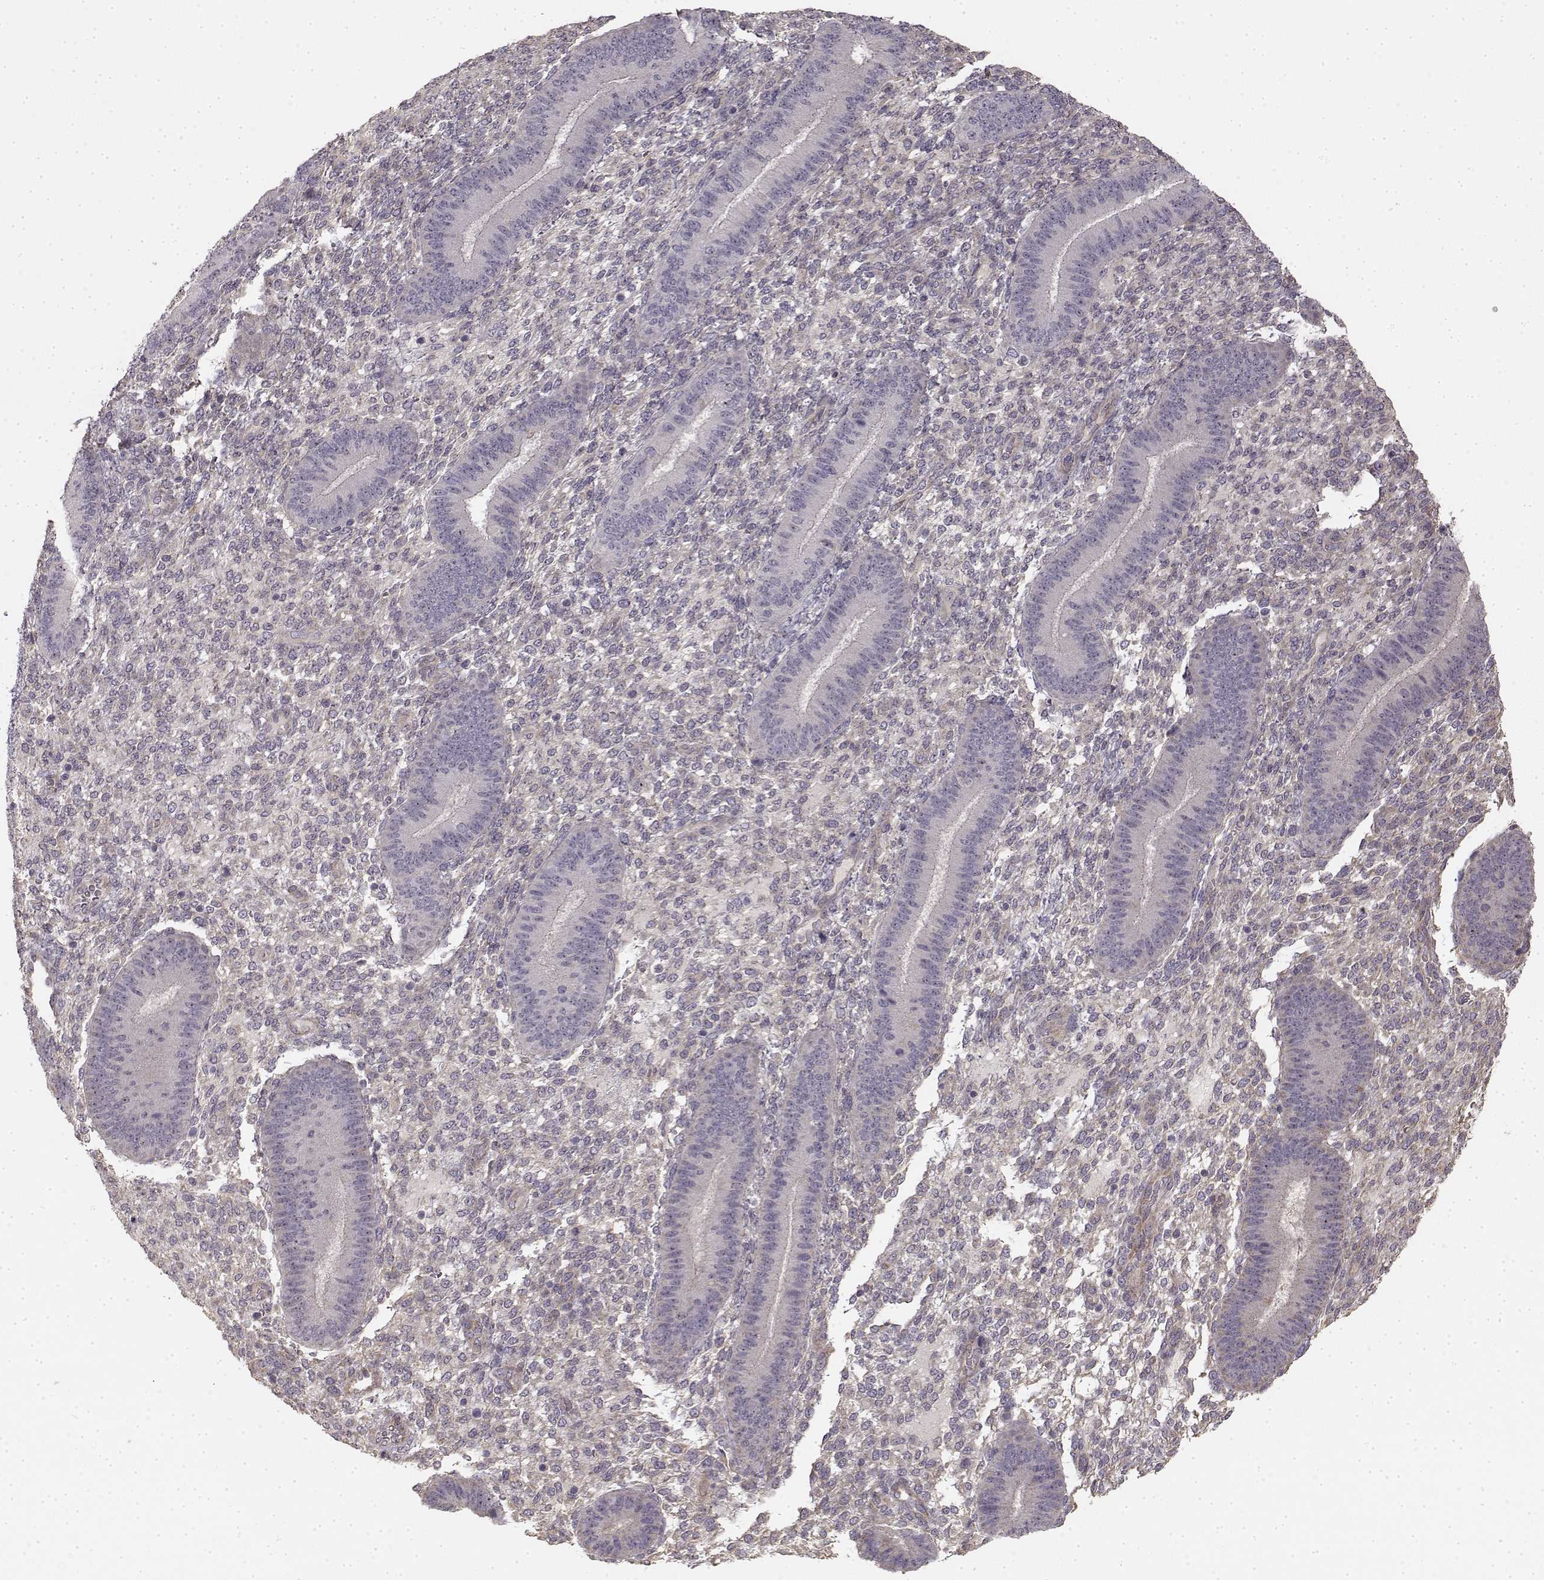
{"staining": {"intensity": "negative", "quantity": "none", "location": "none"}, "tissue": "endometrium", "cell_type": "Cells in endometrial stroma", "image_type": "normal", "snomed": [{"axis": "morphology", "description": "Normal tissue, NOS"}, {"axis": "topography", "description": "Endometrium"}], "caption": "An IHC photomicrograph of unremarkable endometrium is shown. There is no staining in cells in endometrial stroma of endometrium. (DAB IHC, high magnification).", "gene": "MED12L", "patient": {"sex": "female", "age": 39}}